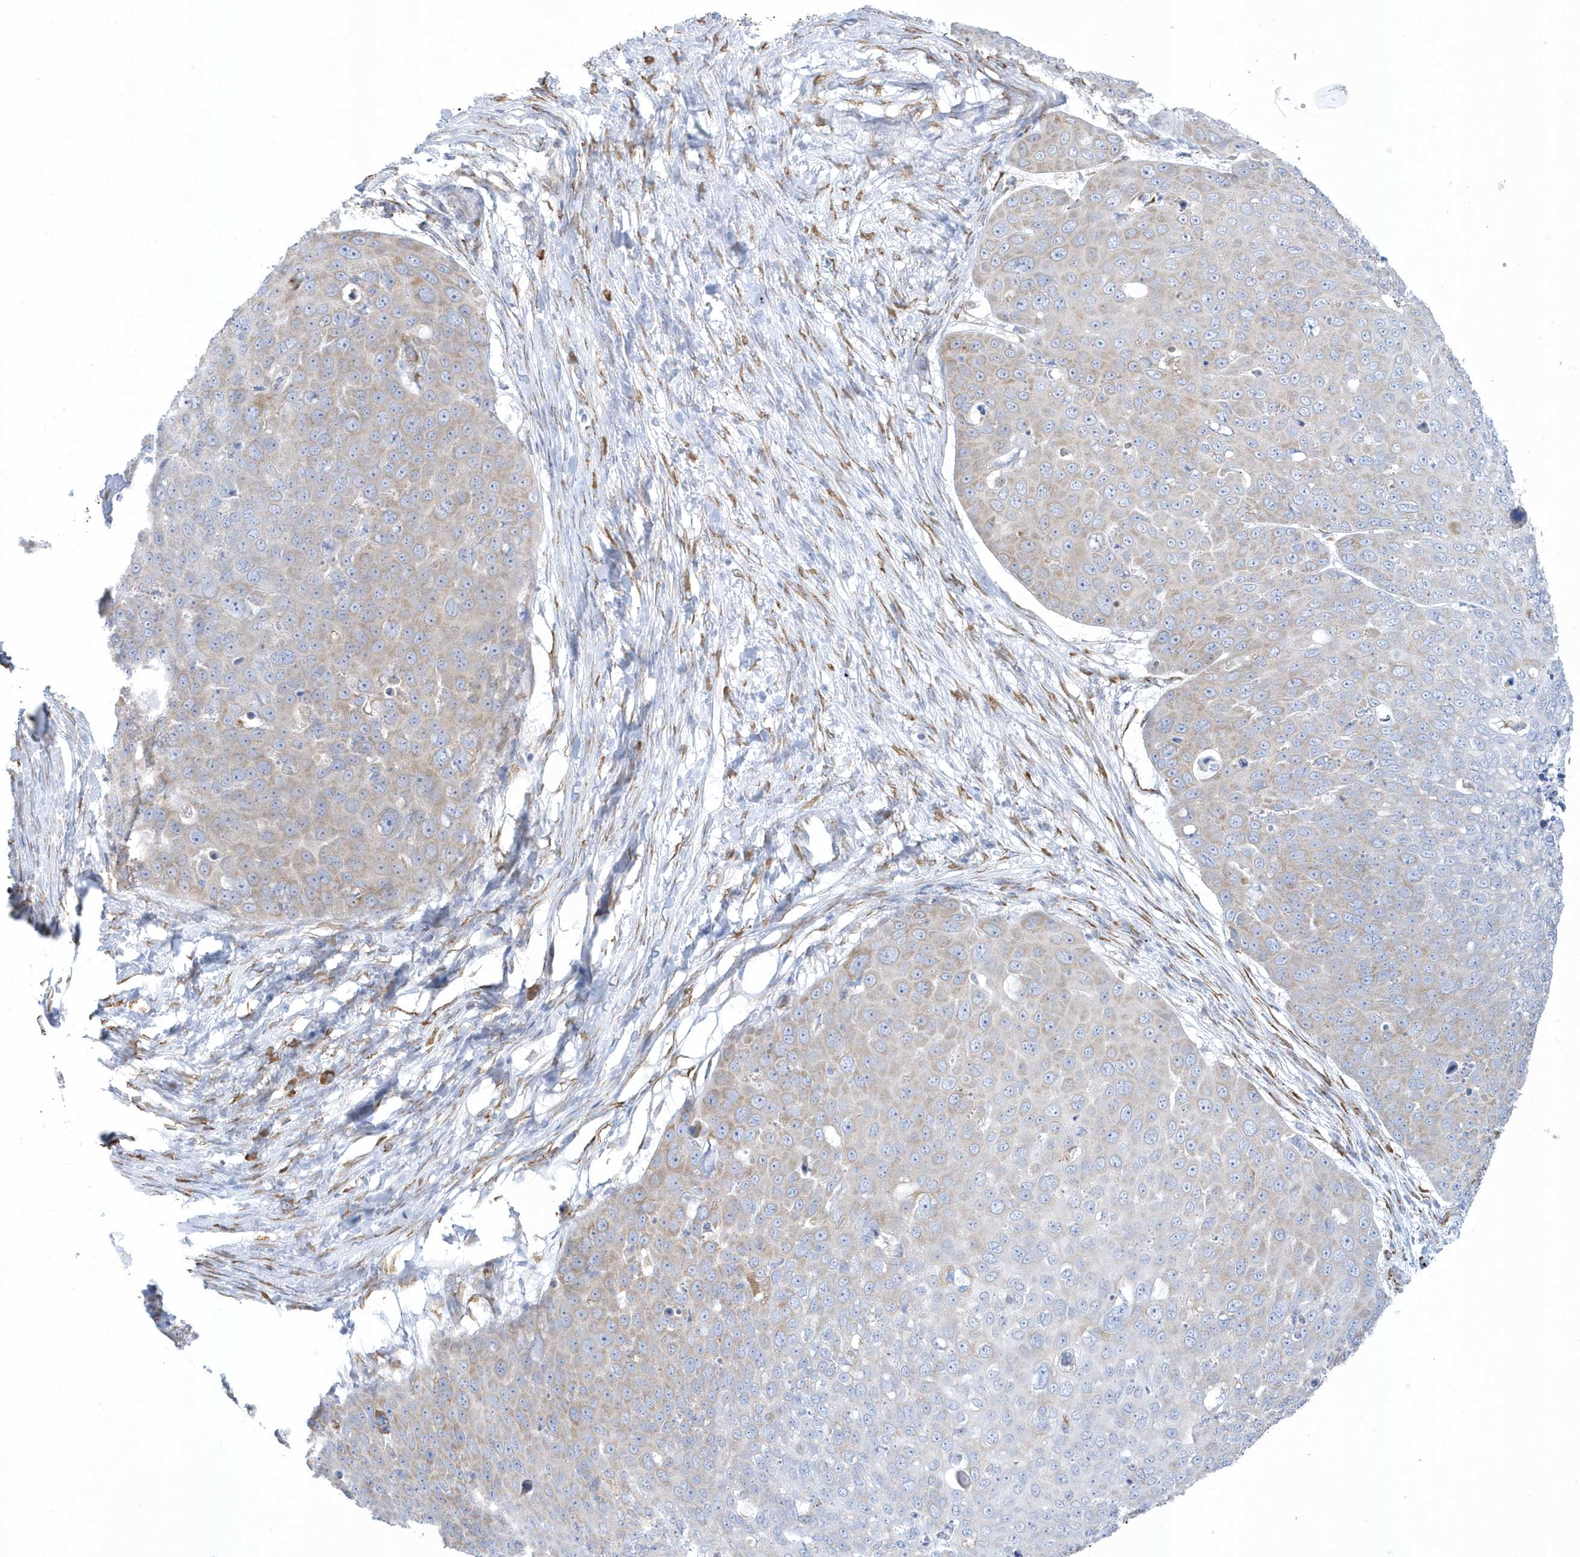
{"staining": {"intensity": "weak", "quantity": "<25%", "location": "cytoplasmic/membranous"}, "tissue": "skin cancer", "cell_type": "Tumor cells", "image_type": "cancer", "snomed": [{"axis": "morphology", "description": "Squamous cell carcinoma, NOS"}, {"axis": "topography", "description": "Skin"}], "caption": "IHC photomicrograph of squamous cell carcinoma (skin) stained for a protein (brown), which exhibits no positivity in tumor cells.", "gene": "DCAF1", "patient": {"sex": "male", "age": 71}}